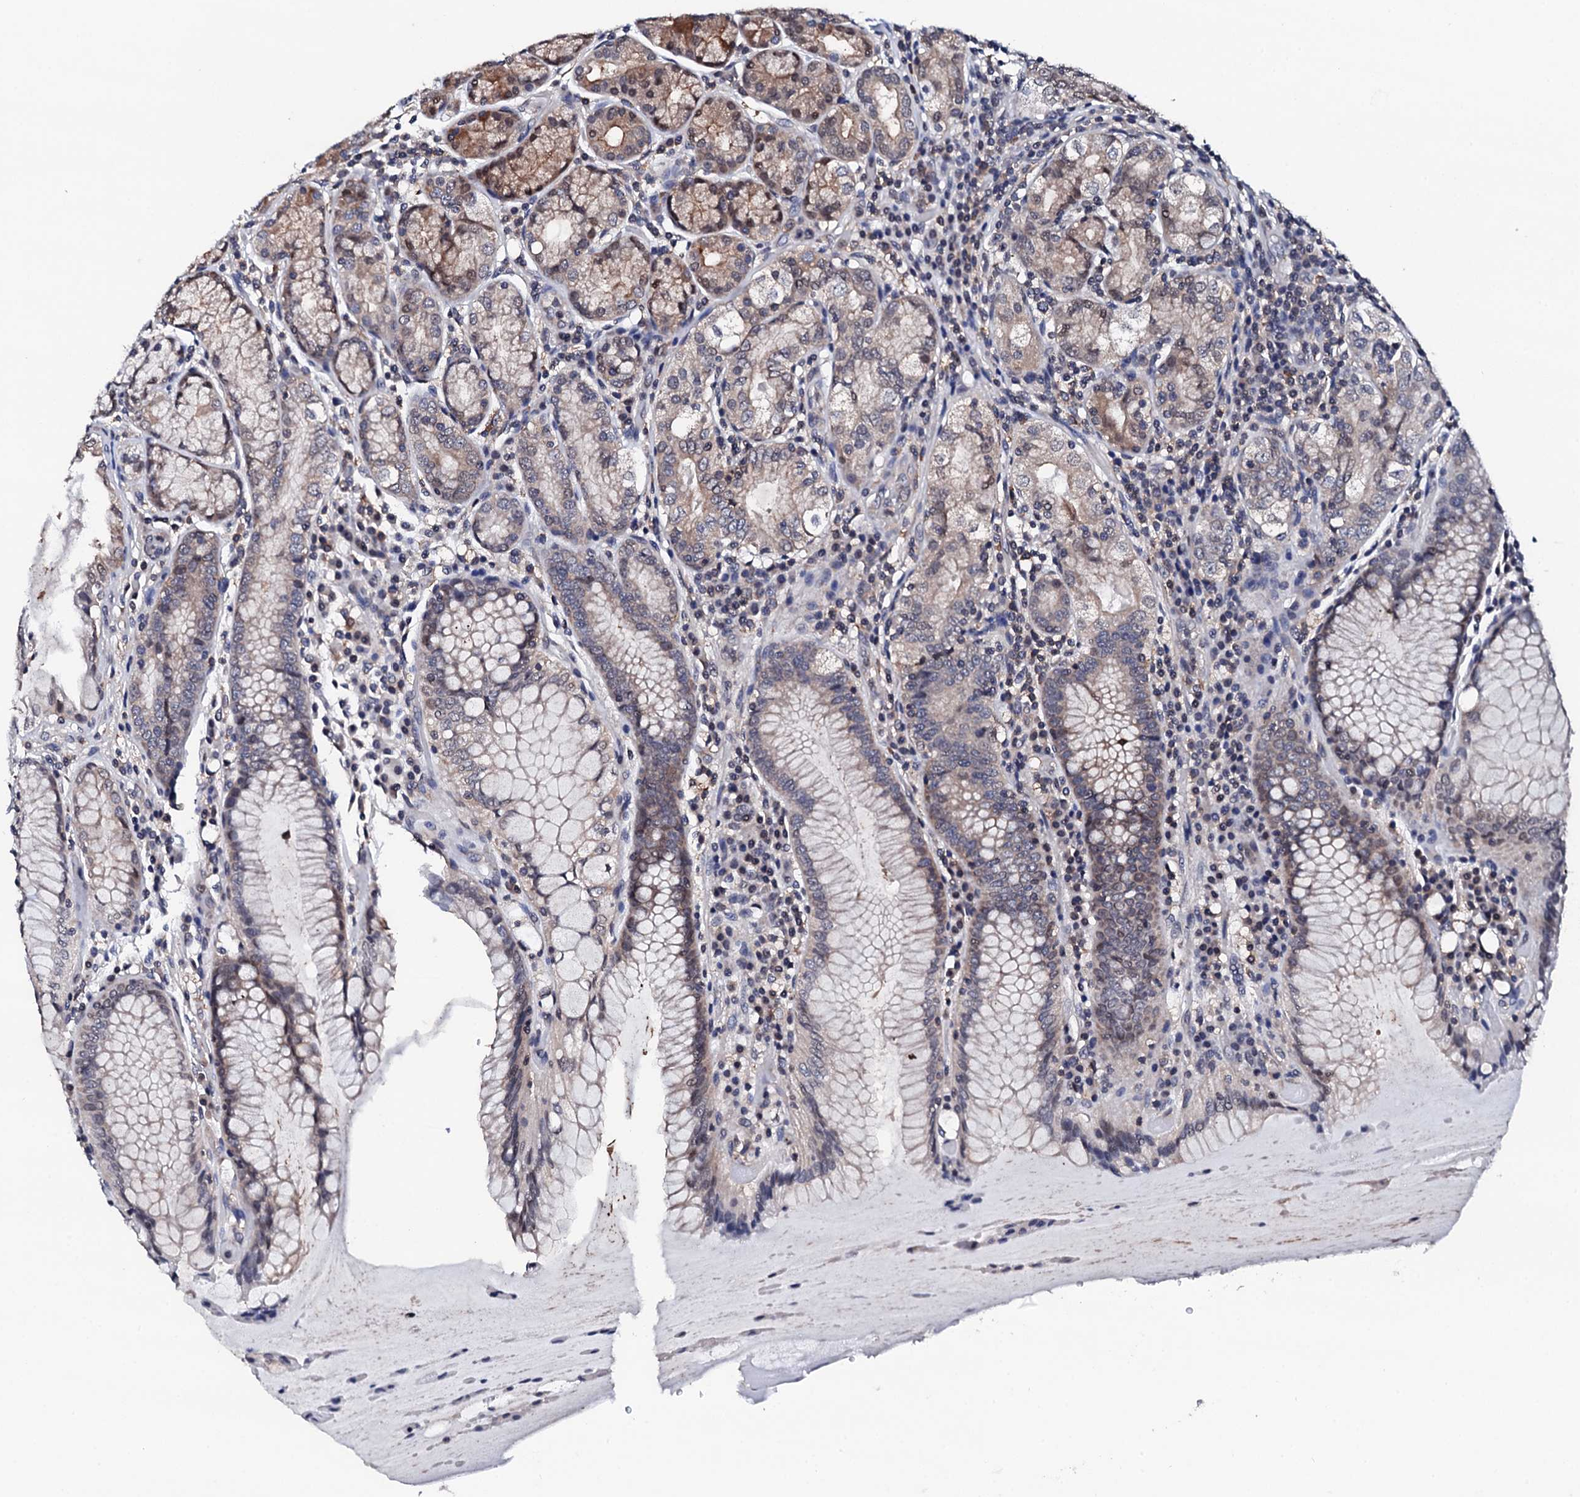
{"staining": {"intensity": "moderate", "quantity": "25%-75%", "location": "cytoplasmic/membranous,nuclear"}, "tissue": "stomach", "cell_type": "Glandular cells", "image_type": "normal", "snomed": [{"axis": "morphology", "description": "Normal tissue, NOS"}, {"axis": "topography", "description": "Stomach, upper"}, {"axis": "topography", "description": "Stomach, lower"}], "caption": "High-power microscopy captured an IHC histopathology image of unremarkable stomach, revealing moderate cytoplasmic/membranous,nuclear positivity in about 25%-75% of glandular cells.", "gene": "EDC3", "patient": {"sex": "female", "age": 76}}